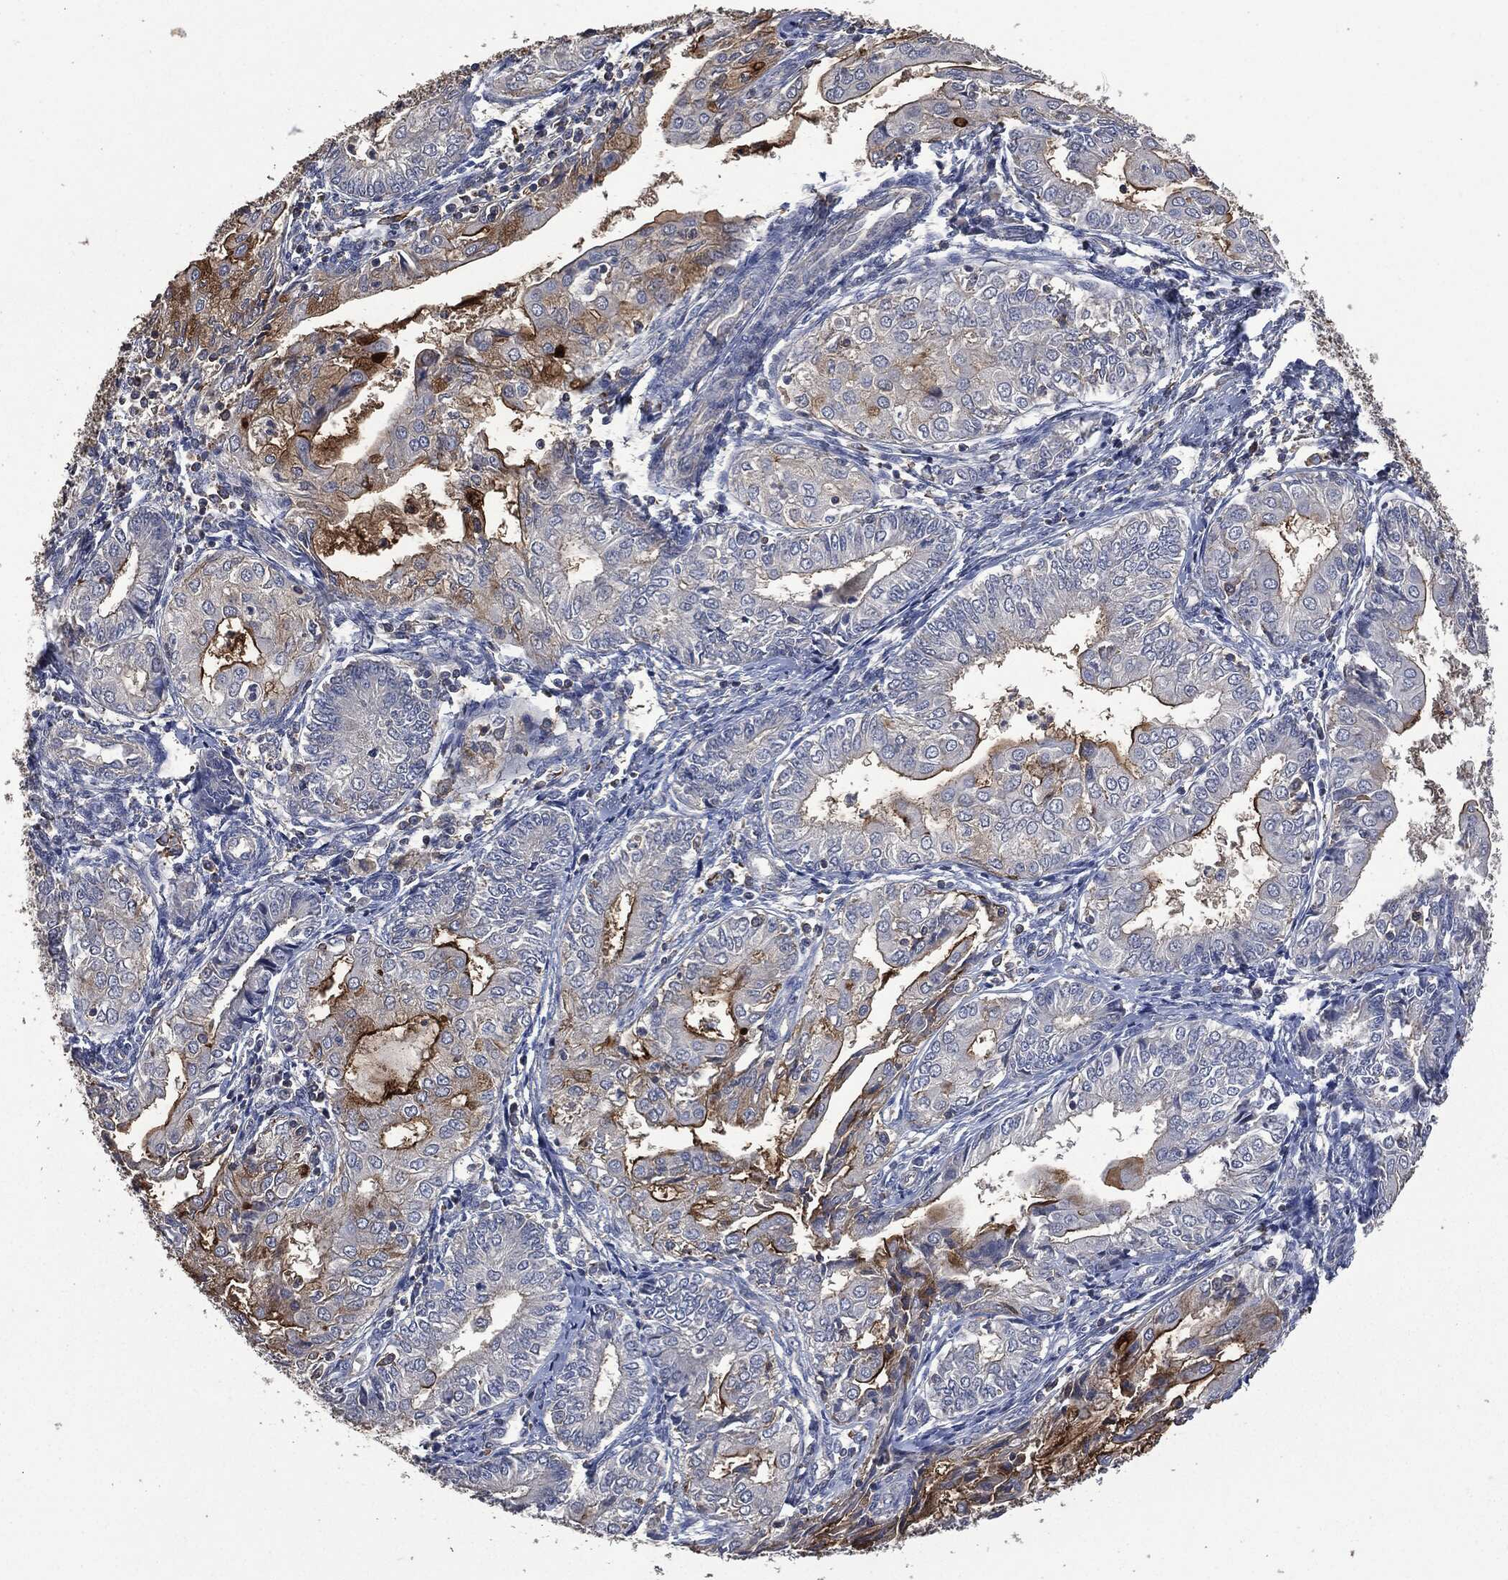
{"staining": {"intensity": "strong", "quantity": "25%-75%", "location": "cytoplasmic/membranous"}, "tissue": "endometrial cancer", "cell_type": "Tumor cells", "image_type": "cancer", "snomed": [{"axis": "morphology", "description": "Adenocarcinoma, NOS"}, {"axis": "topography", "description": "Endometrium"}], "caption": "About 25%-75% of tumor cells in adenocarcinoma (endometrial) reveal strong cytoplasmic/membranous protein expression as visualized by brown immunohistochemical staining.", "gene": "MSLN", "patient": {"sex": "female", "age": 68}}